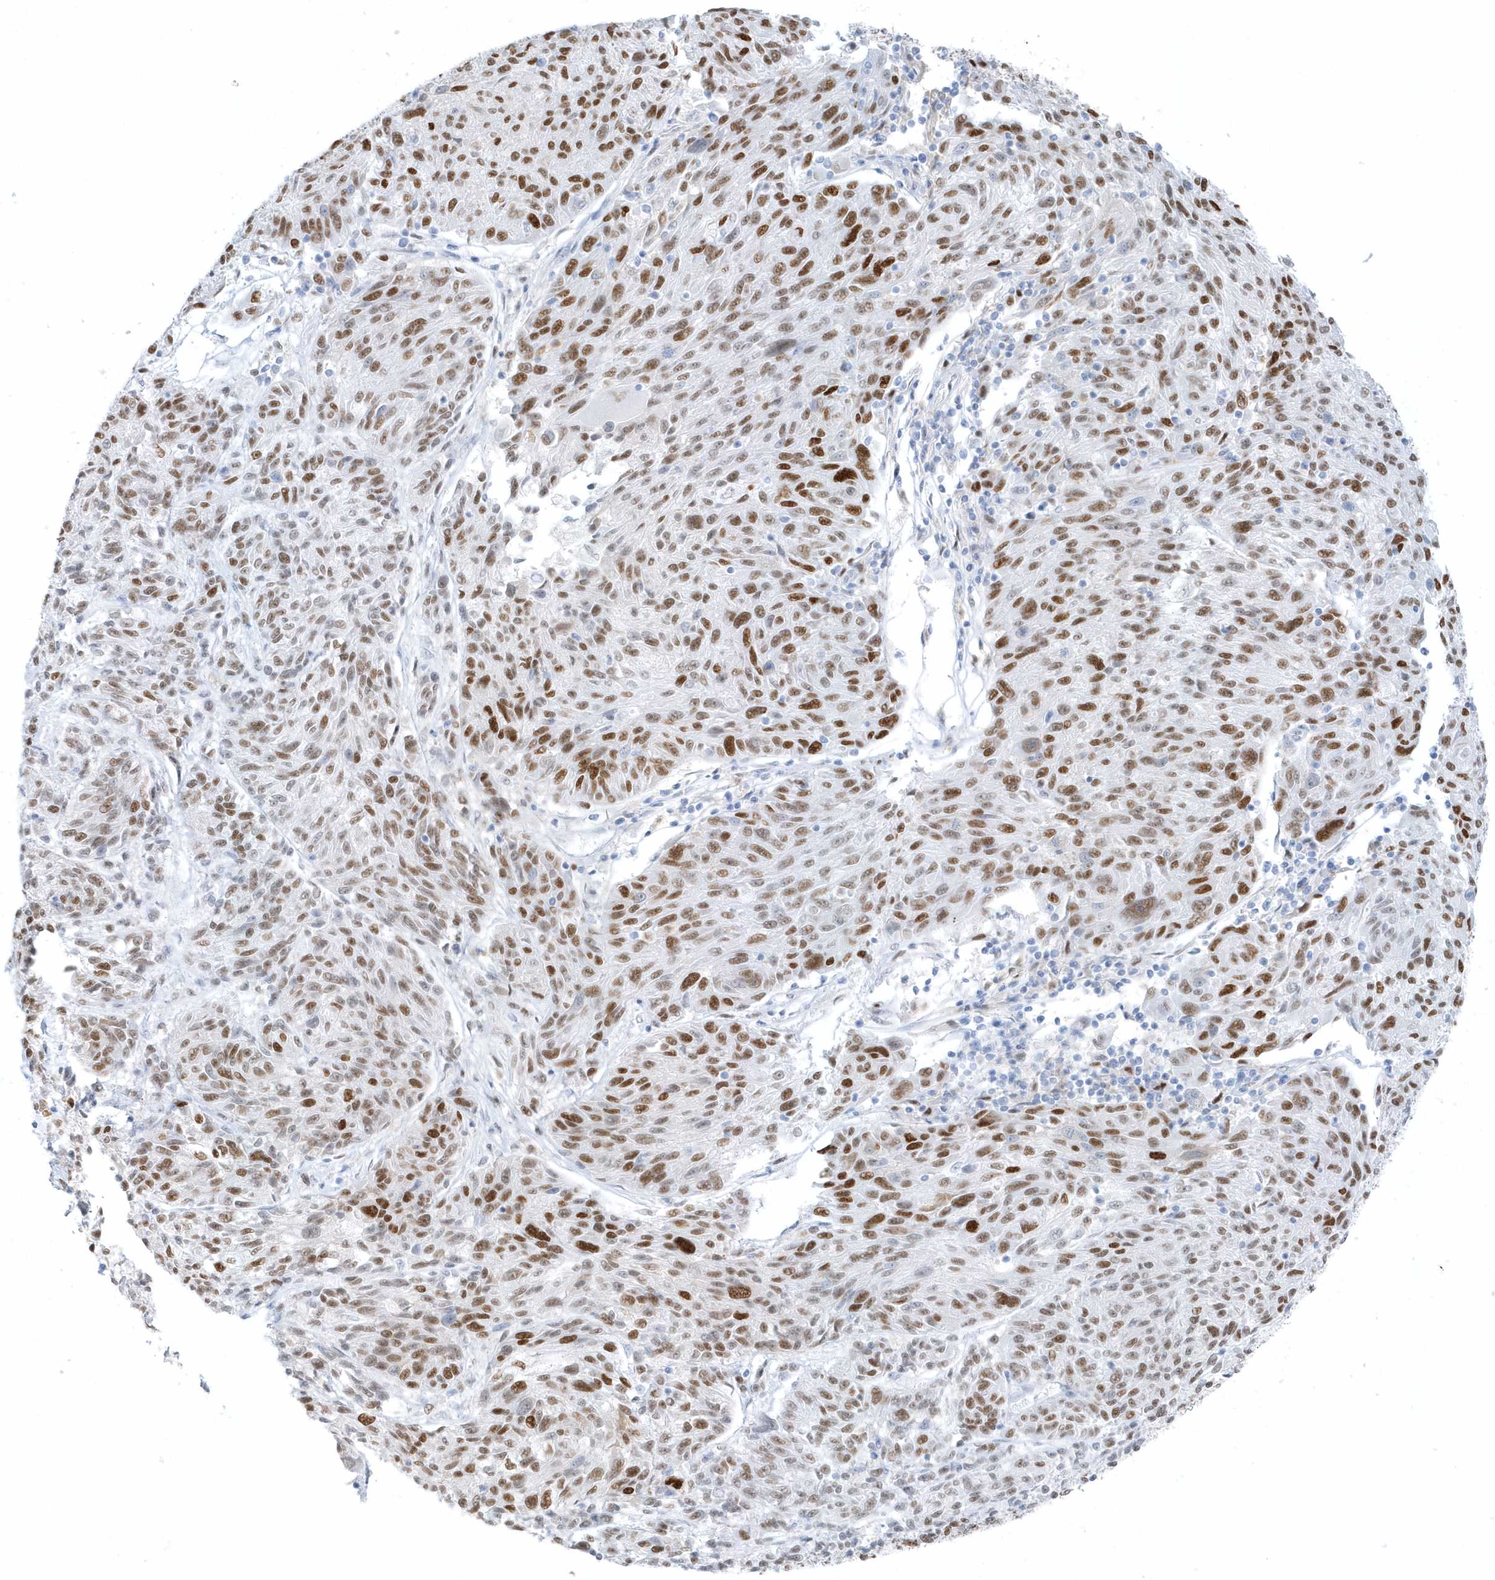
{"staining": {"intensity": "moderate", "quantity": "25%-75%", "location": "nuclear"}, "tissue": "melanoma", "cell_type": "Tumor cells", "image_type": "cancer", "snomed": [{"axis": "morphology", "description": "Malignant melanoma, NOS"}, {"axis": "topography", "description": "Skin"}], "caption": "IHC staining of melanoma, which exhibits medium levels of moderate nuclear positivity in about 25%-75% of tumor cells indicating moderate nuclear protein positivity. The staining was performed using DAB (brown) for protein detection and nuclei were counterstained in hematoxylin (blue).", "gene": "SMIM34", "patient": {"sex": "male", "age": 53}}